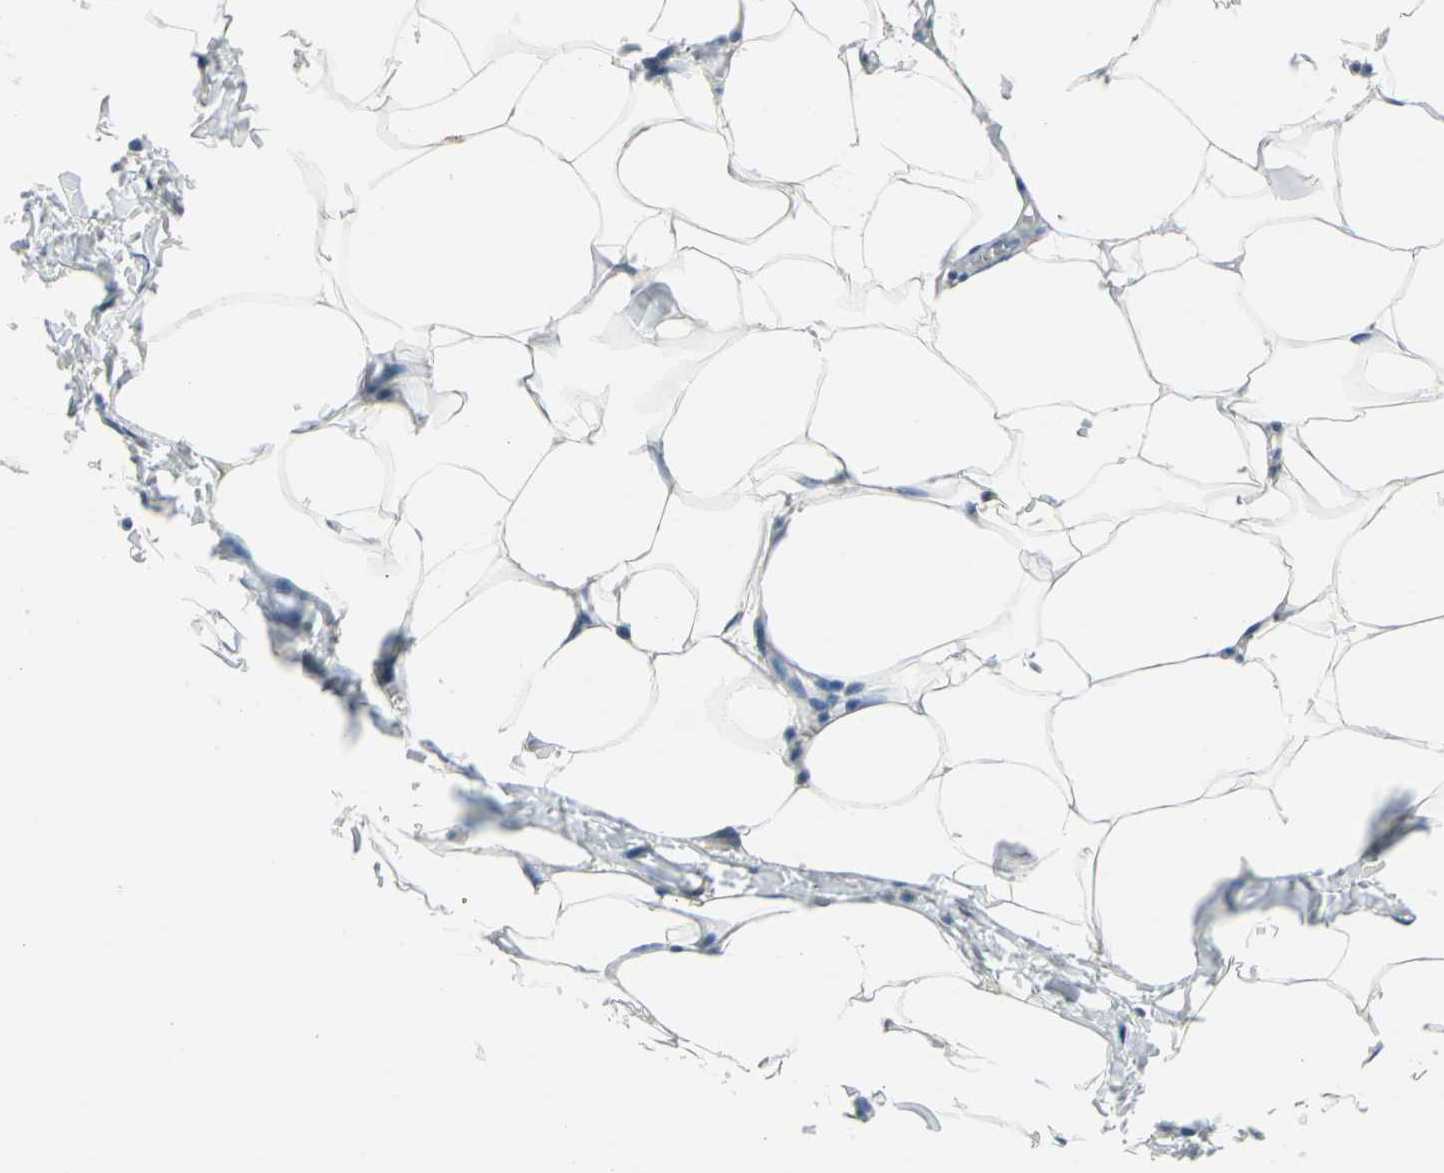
{"staining": {"intensity": "negative", "quantity": "none", "location": "none"}, "tissue": "adipose tissue", "cell_type": "Adipocytes", "image_type": "normal", "snomed": [{"axis": "morphology", "description": "Normal tissue, NOS"}, {"axis": "topography", "description": "Vascular tissue"}], "caption": "IHC image of unremarkable human adipose tissue stained for a protein (brown), which demonstrates no positivity in adipocytes.", "gene": "WIPI1", "patient": {"sex": "male", "age": 41}}